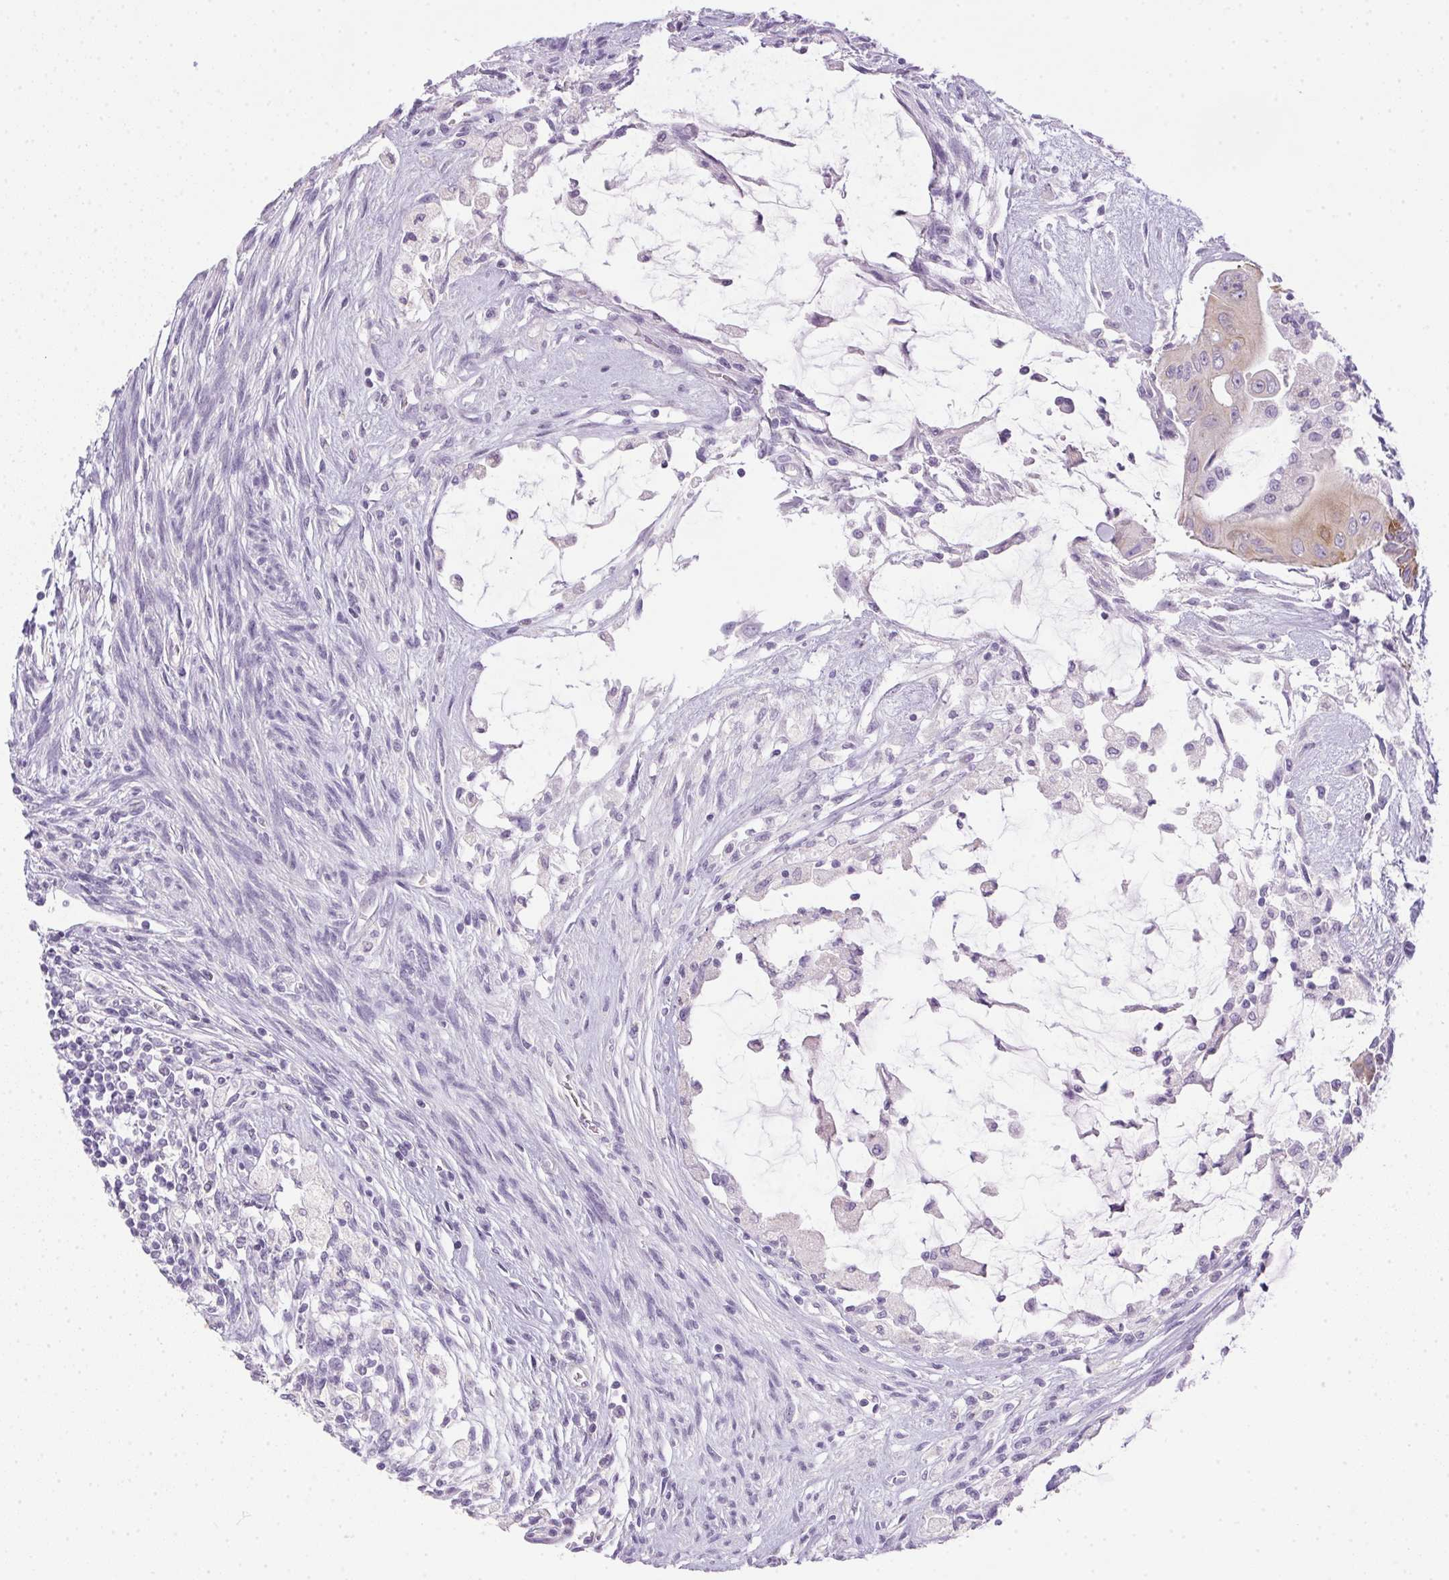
{"staining": {"intensity": "negative", "quantity": "none", "location": "none"}, "tissue": "testis cancer", "cell_type": "Tumor cells", "image_type": "cancer", "snomed": [{"axis": "morphology", "description": "Carcinoma, Embryonal, NOS"}, {"axis": "topography", "description": "Testis"}], "caption": "Immunohistochemistry (IHC) of testis cancer reveals no expression in tumor cells.", "gene": "POPDC2", "patient": {"sex": "male", "age": 37}}